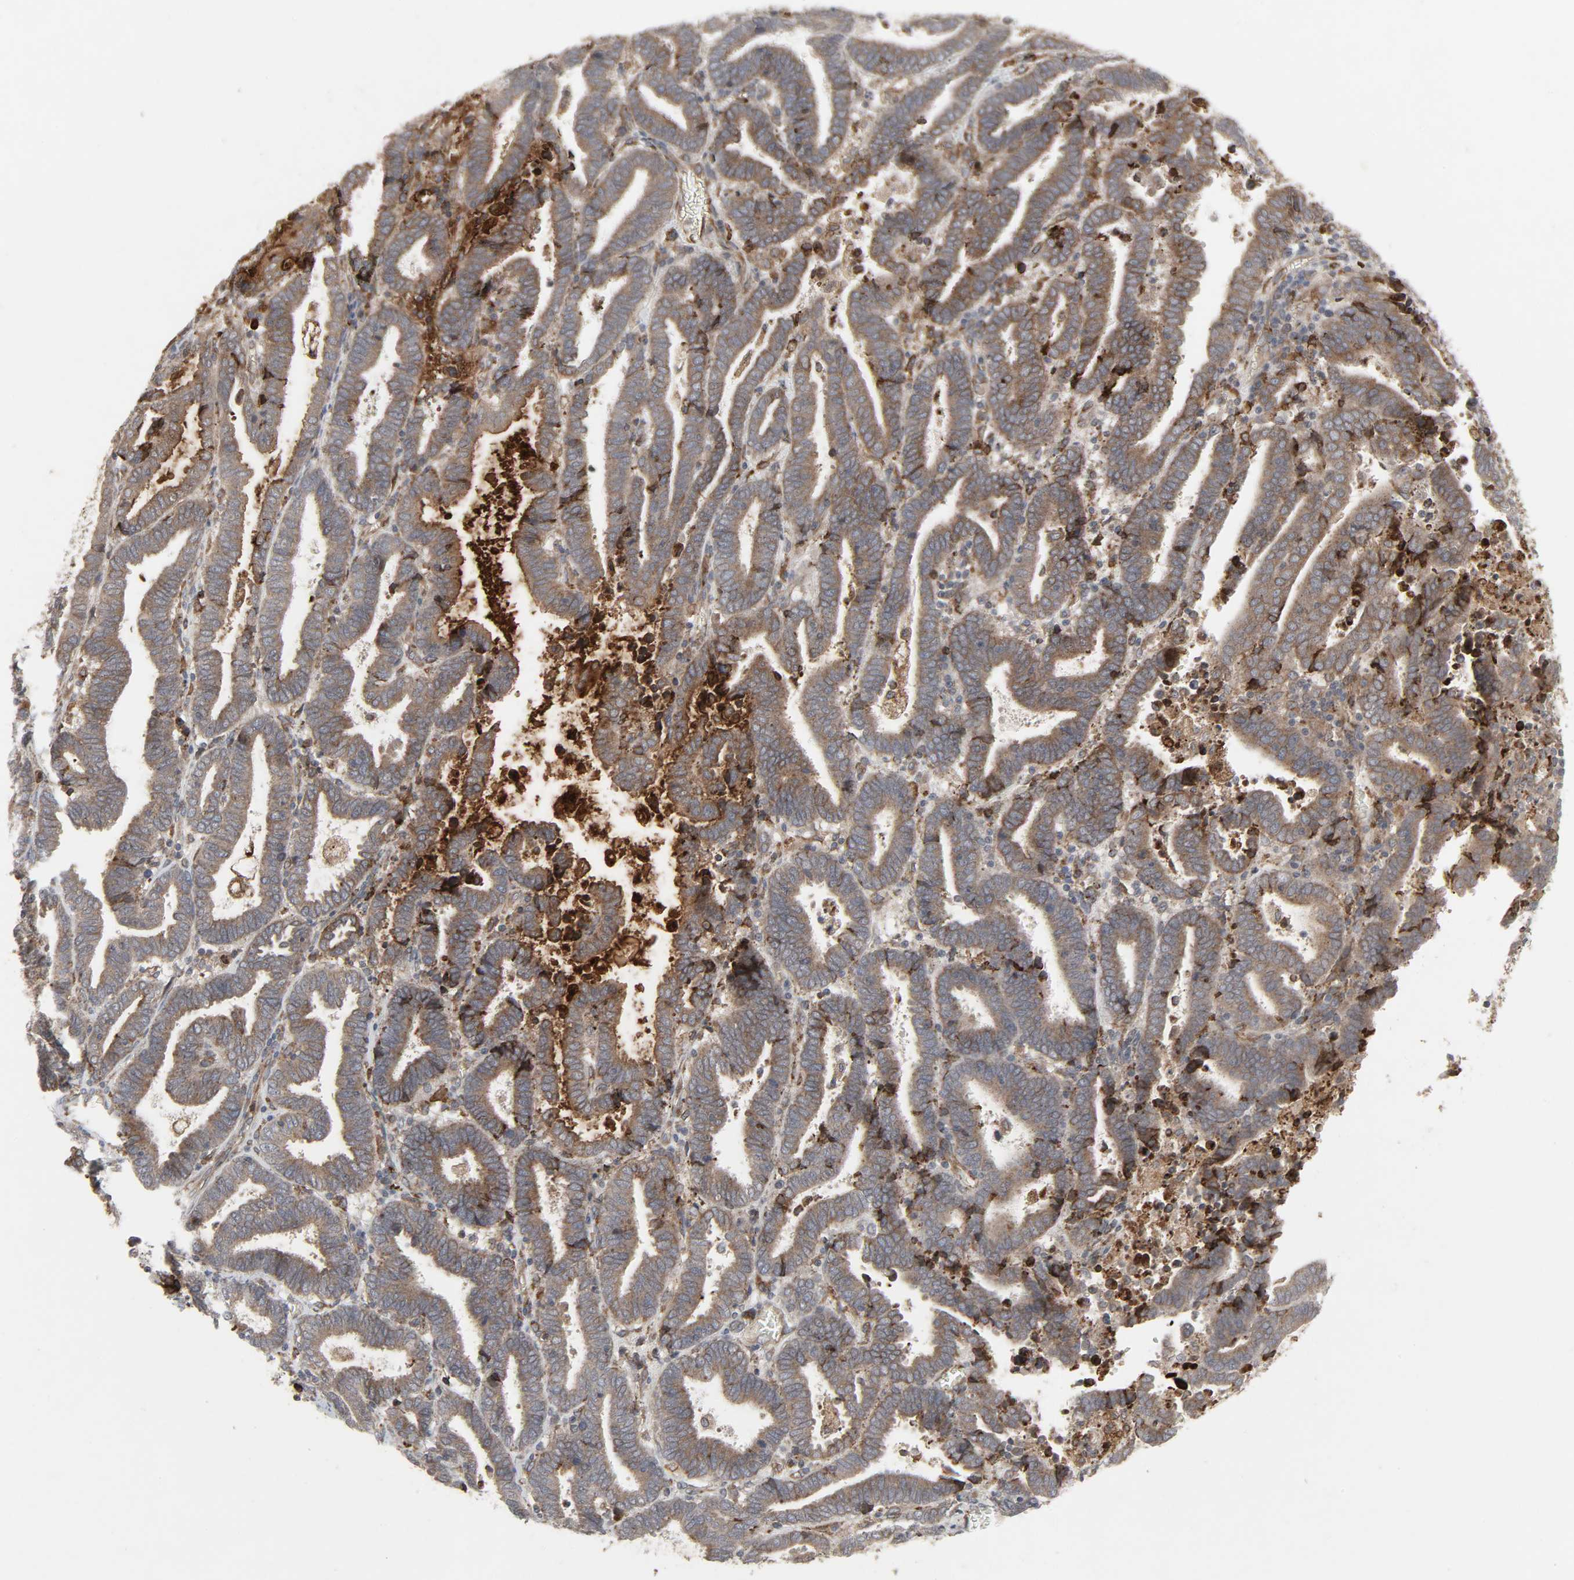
{"staining": {"intensity": "moderate", "quantity": ">75%", "location": "cytoplasmic/membranous"}, "tissue": "endometrial cancer", "cell_type": "Tumor cells", "image_type": "cancer", "snomed": [{"axis": "morphology", "description": "Adenocarcinoma, NOS"}, {"axis": "topography", "description": "Uterus"}], "caption": "There is medium levels of moderate cytoplasmic/membranous positivity in tumor cells of adenocarcinoma (endometrial), as demonstrated by immunohistochemical staining (brown color).", "gene": "ADCY4", "patient": {"sex": "female", "age": 83}}